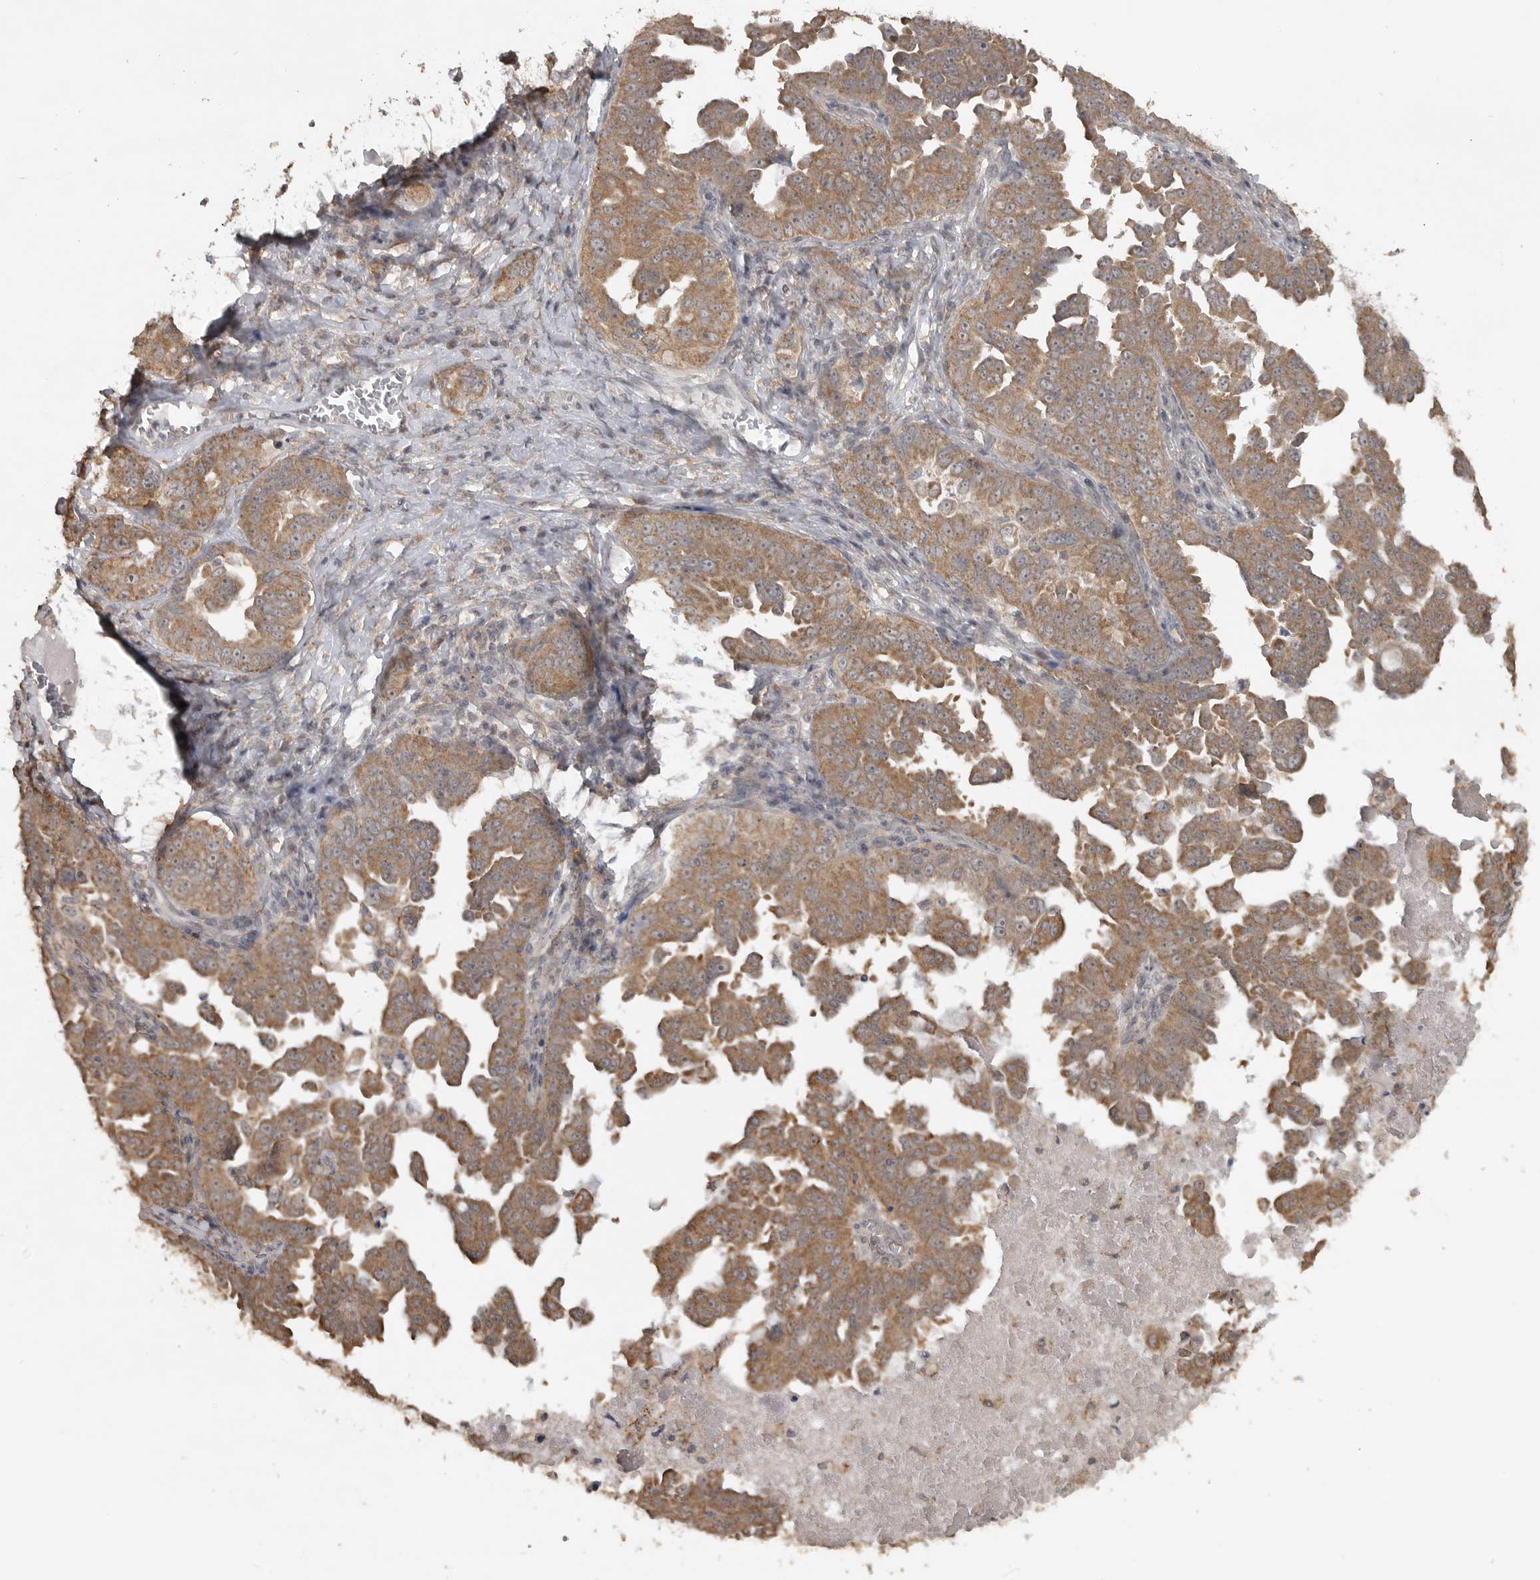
{"staining": {"intensity": "moderate", "quantity": ">75%", "location": "cytoplasmic/membranous"}, "tissue": "ovarian cancer", "cell_type": "Tumor cells", "image_type": "cancer", "snomed": [{"axis": "morphology", "description": "Carcinoma, endometroid"}, {"axis": "topography", "description": "Ovary"}], "caption": "Human ovarian cancer (endometroid carcinoma) stained with a brown dye displays moderate cytoplasmic/membranous positive positivity in approximately >75% of tumor cells.", "gene": "LLGL1", "patient": {"sex": "female", "age": 62}}